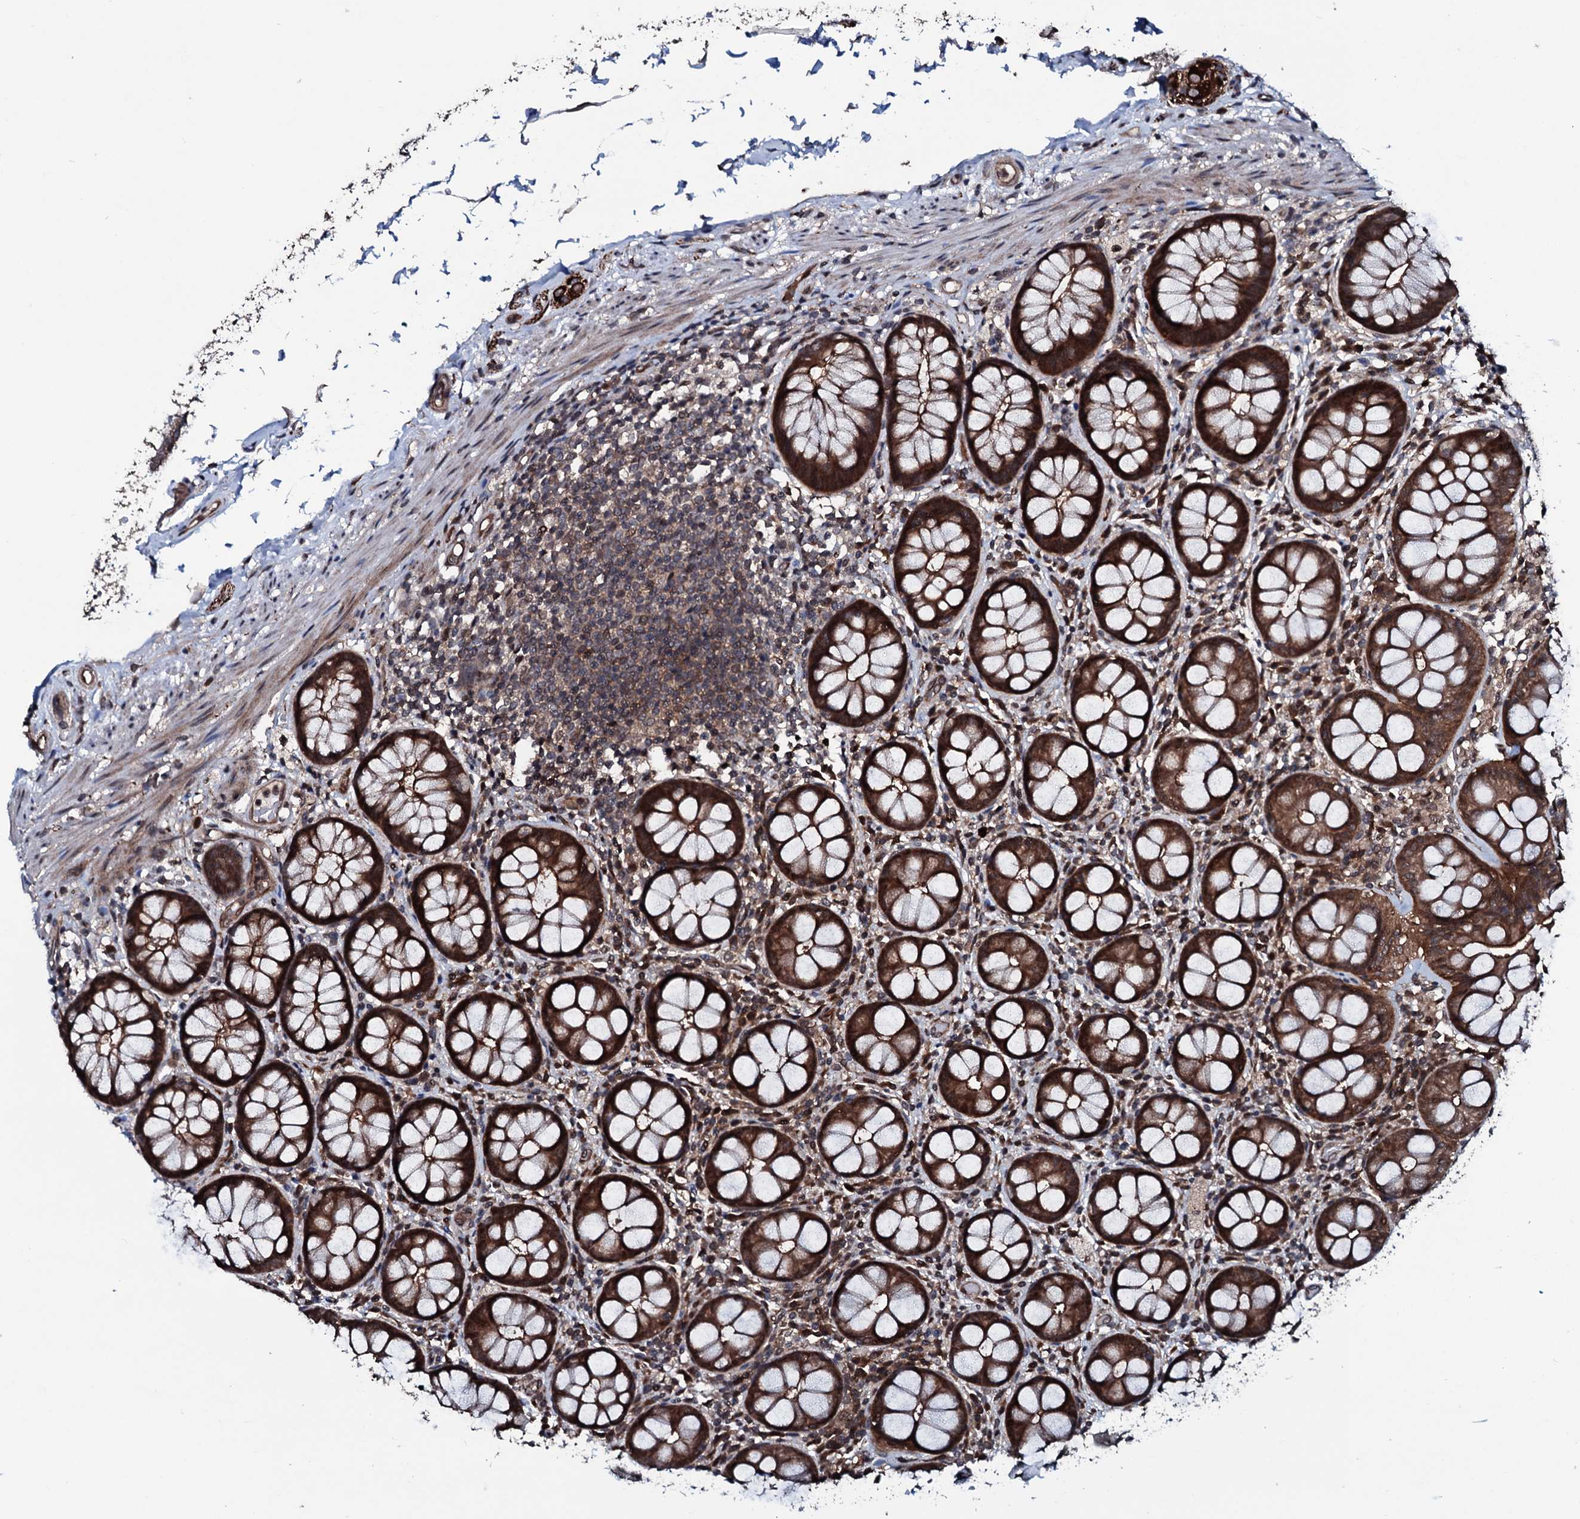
{"staining": {"intensity": "strong", "quantity": ">75%", "location": "cytoplasmic/membranous,nuclear"}, "tissue": "rectum", "cell_type": "Glandular cells", "image_type": "normal", "snomed": [{"axis": "morphology", "description": "Normal tissue, NOS"}, {"axis": "topography", "description": "Rectum"}], "caption": "IHC histopathology image of benign rectum: rectum stained using immunohistochemistry reveals high levels of strong protein expression localized specifically in the cytoplasmic/membranous,nuclear of glandular cells, appearing as a cytoplasmic/membranous,nuclear brown color.", "gene": "OGFOD2", "patient": {"sex": "male", "age": 83}}